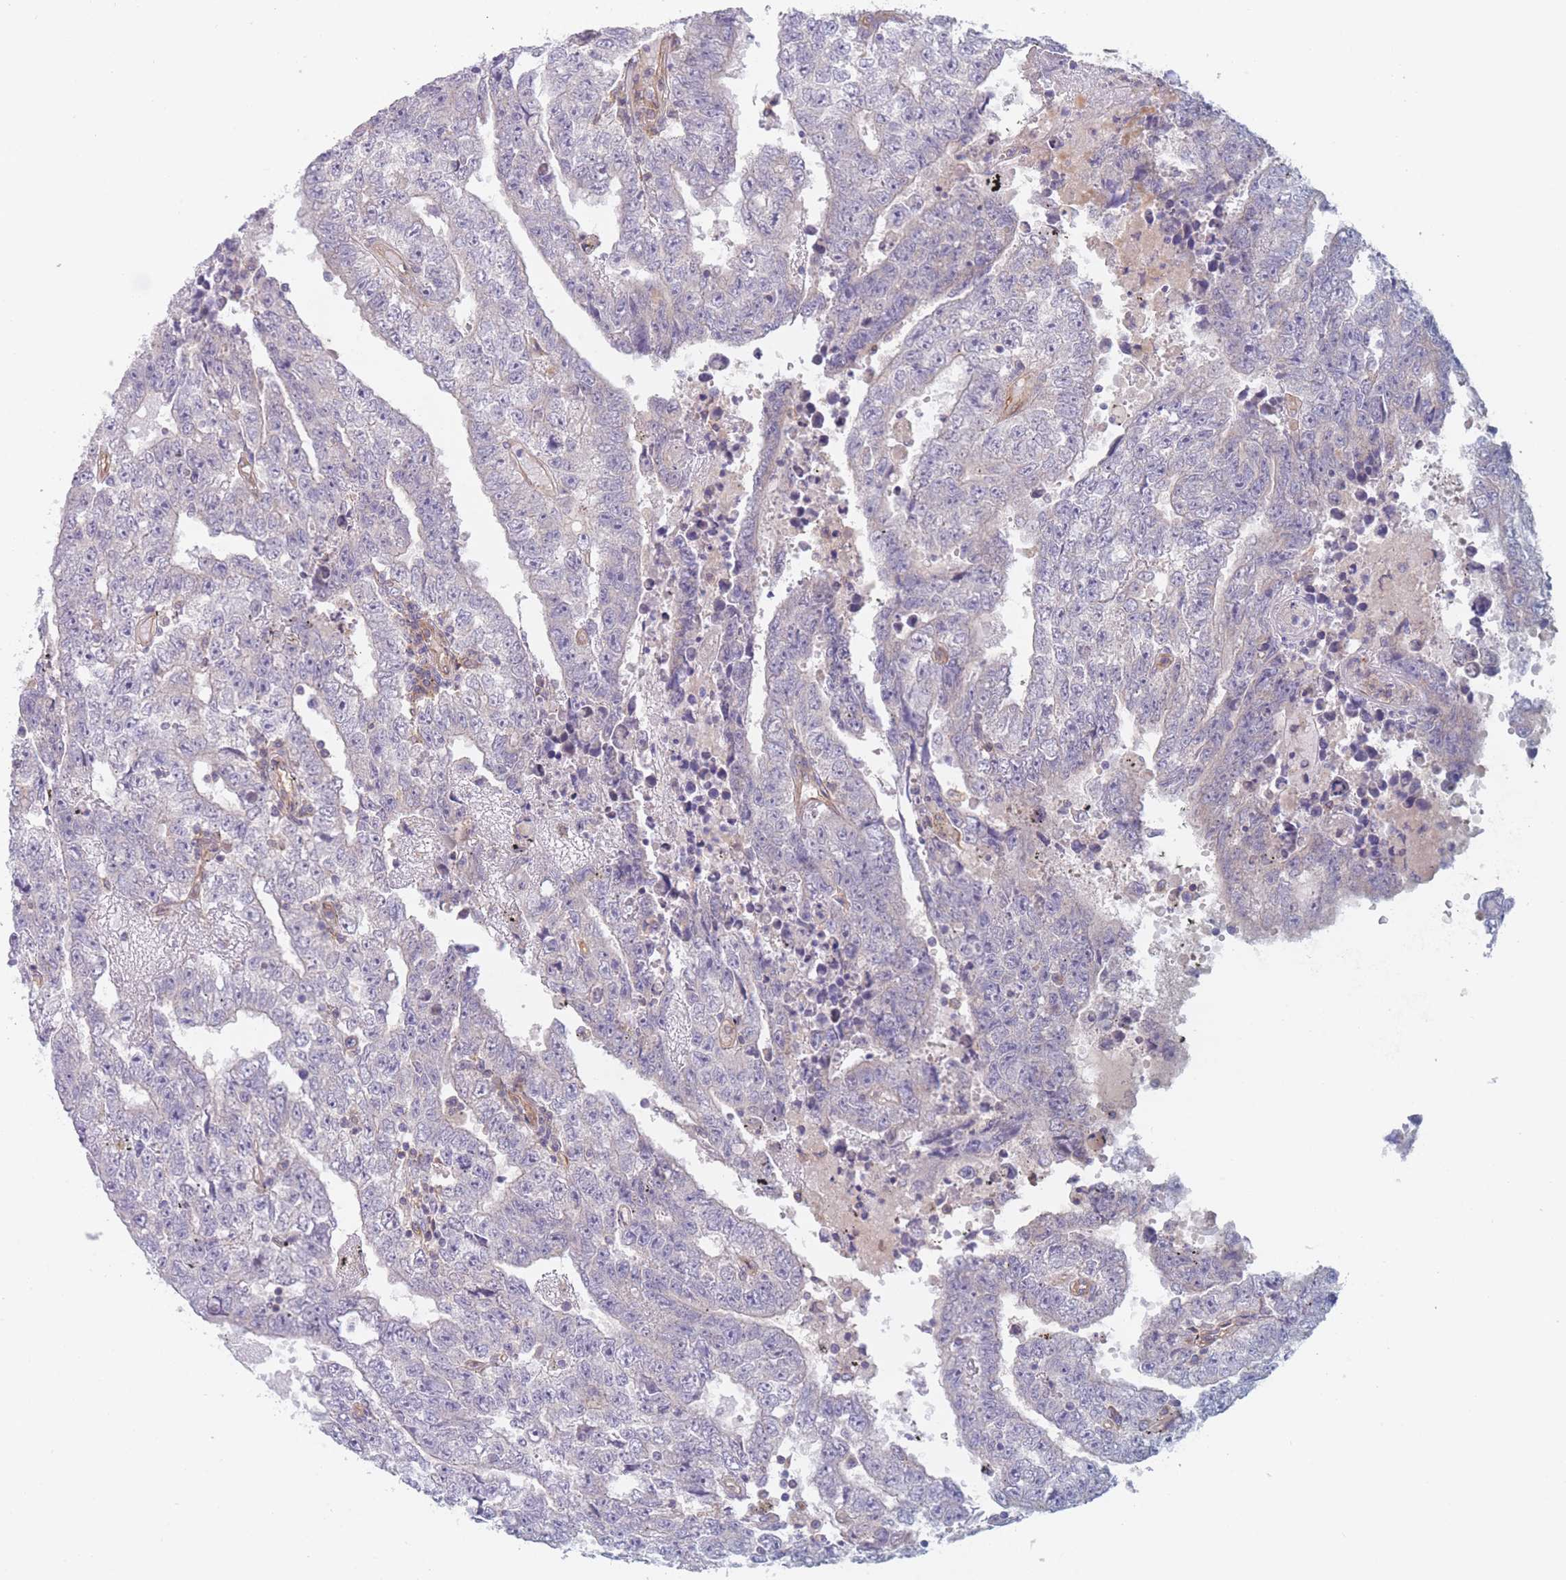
{"staining": {"intensity": "negative", "quantity": "none", "location": "none"}, "tissue": "testis cancer", "cell_type": "Tumor cells", "image_type": "cancer", "snomed": [{"axis": "morphology", "description": "Carcinoma, Embryonal, NOS"}, {"axis": "topography", "description": "Testis"}], "caption": "Tumor cells are negative for protein expression in human testis cancer (embryonal carcinoma).", "gene": "WDR93", "patient": {"sex": "male", "age": 25}}